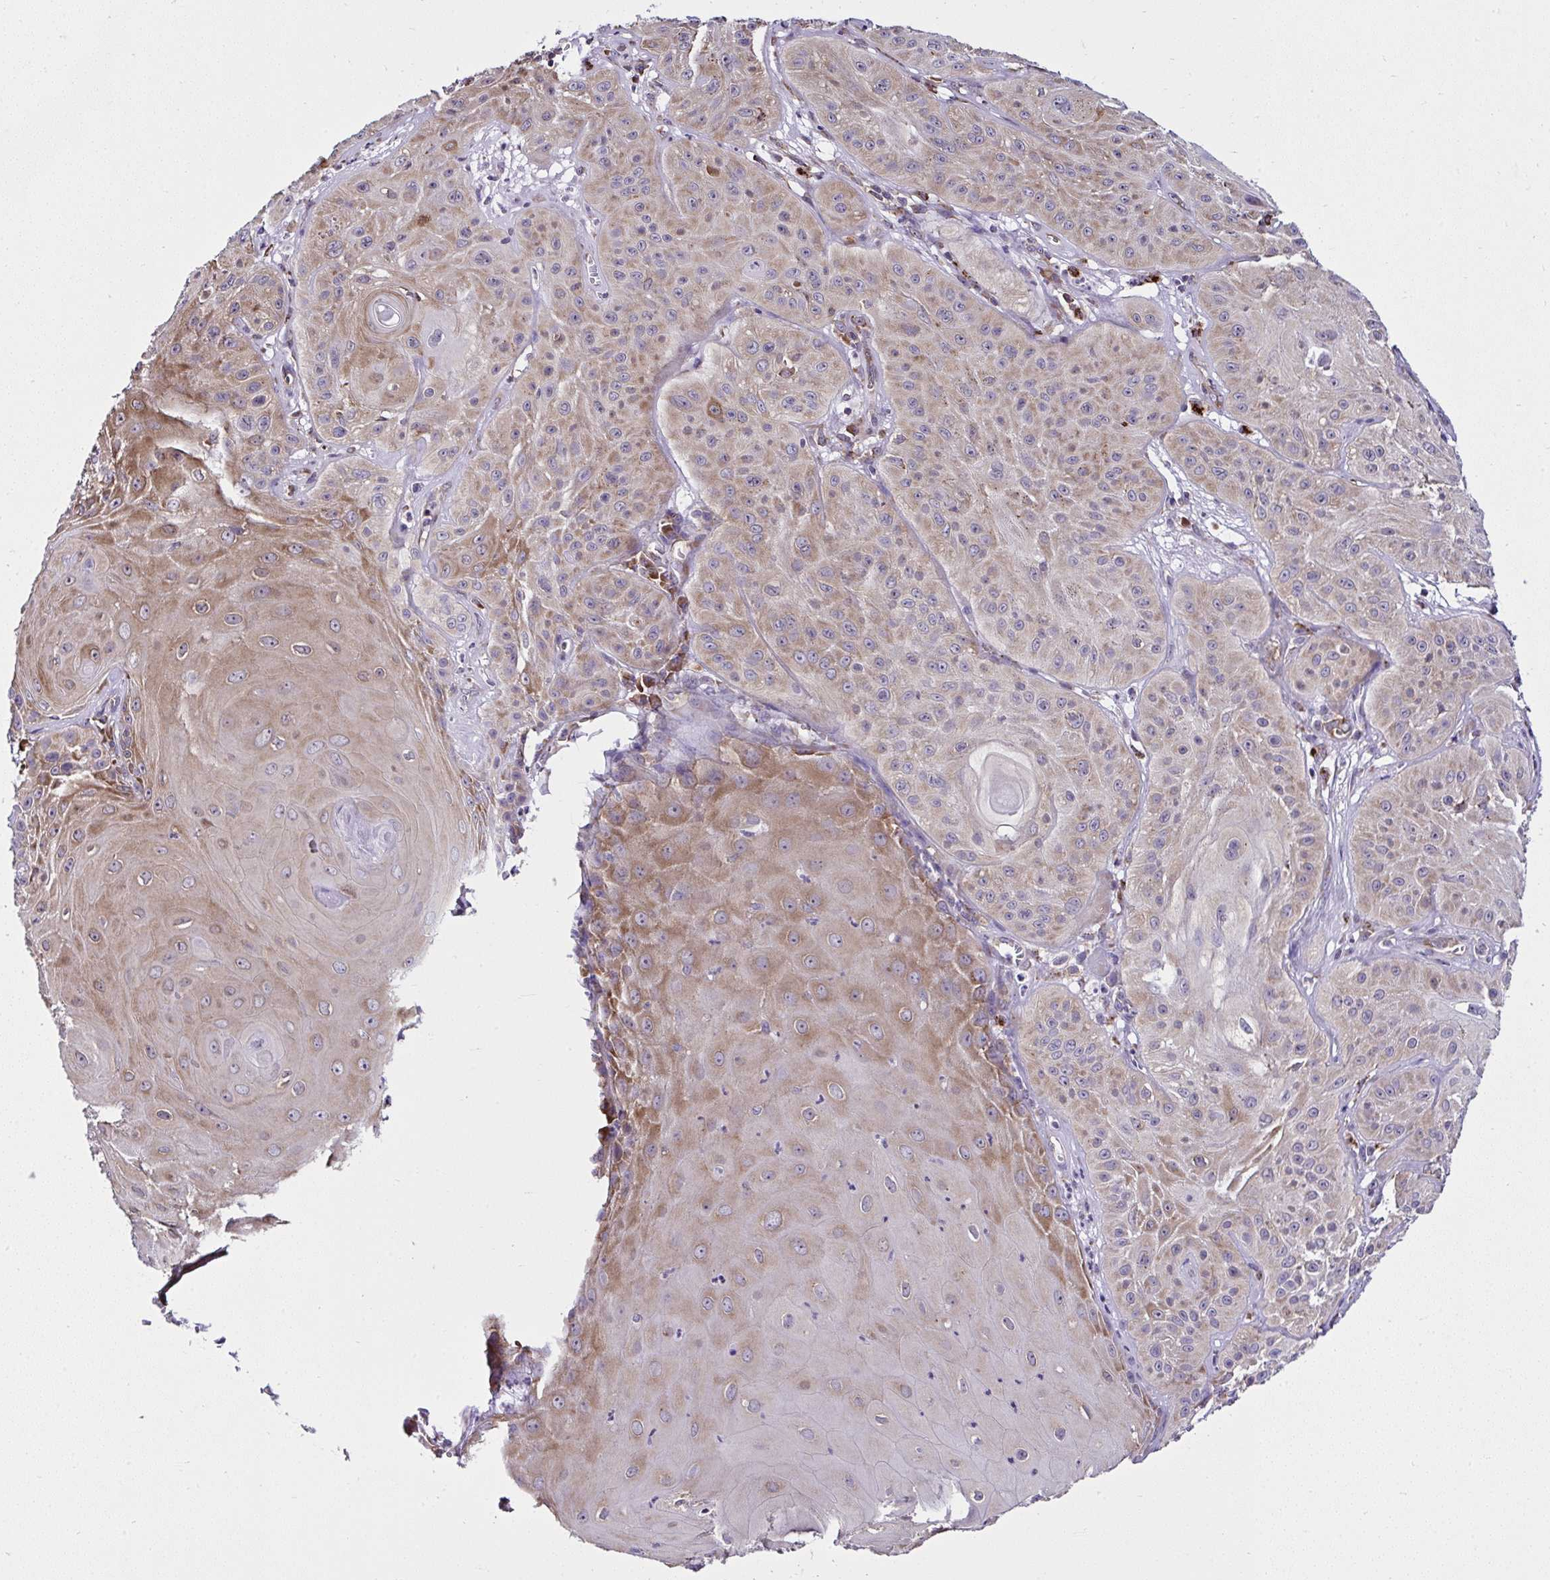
{"staining": {"intensity": "moderate", "quantity": ">75%", "location": "cytoplasmic/membranous"}, "tissue": "skin cancer", "cell_type": "Tumor cells", "image_type": "cancer", "snomed": [{"axis": "morphology", "description": "Squamous cell carcinoma, NOS"}, {"axis": "topography", "description": "Skin"}], "caption": "Human squamous cell carcinoma (skin) stained with a protein marker exhibits moderate staining in tumor cells.", "gene": "RPS7", "patient": {"sex": "male", "age": 85}}